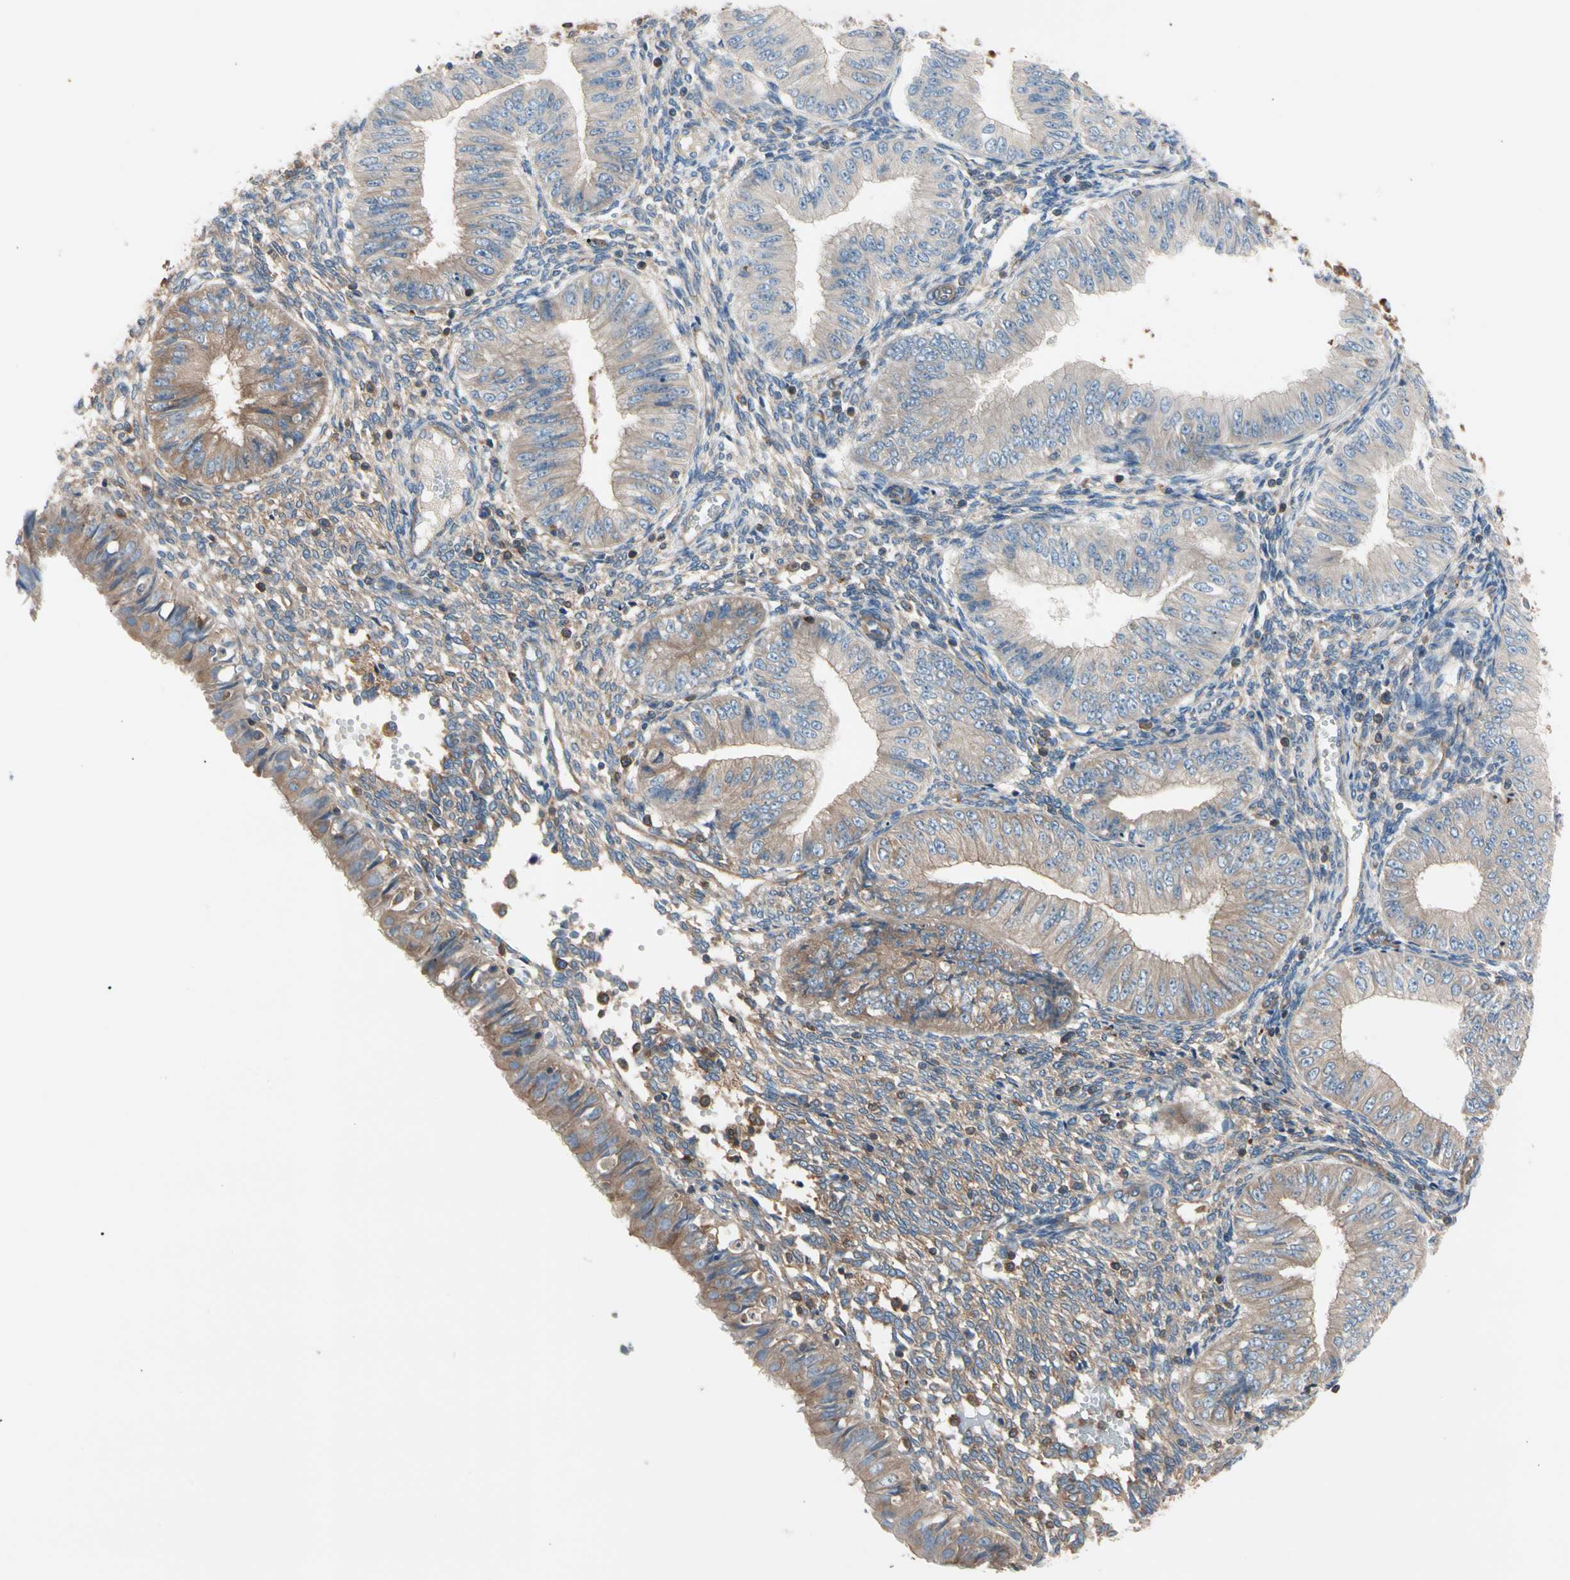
{"staining": {"intensity": "weak", "quantity": "25%-75%", "location": "cytoplasmic/membranous"}, "tissue": "endometrial cancer", "cell_type": "Tumor cells", "image_type": "cancer", "snomed": [{"axis": "morphology", "description": "Normal tissue, NOS"}, {"axis": "morphology", "description": "Adenocarcinoma, NOS"}, {"axis": "topography", "description": "Endometrium"}], "caption": "Human adenocarcinoma (endometrial) stained with a protein marker demonstrates weak staining in tumor cells.", "gene": "ROCK1", "patient": {"sex": "female", "age": 53}}